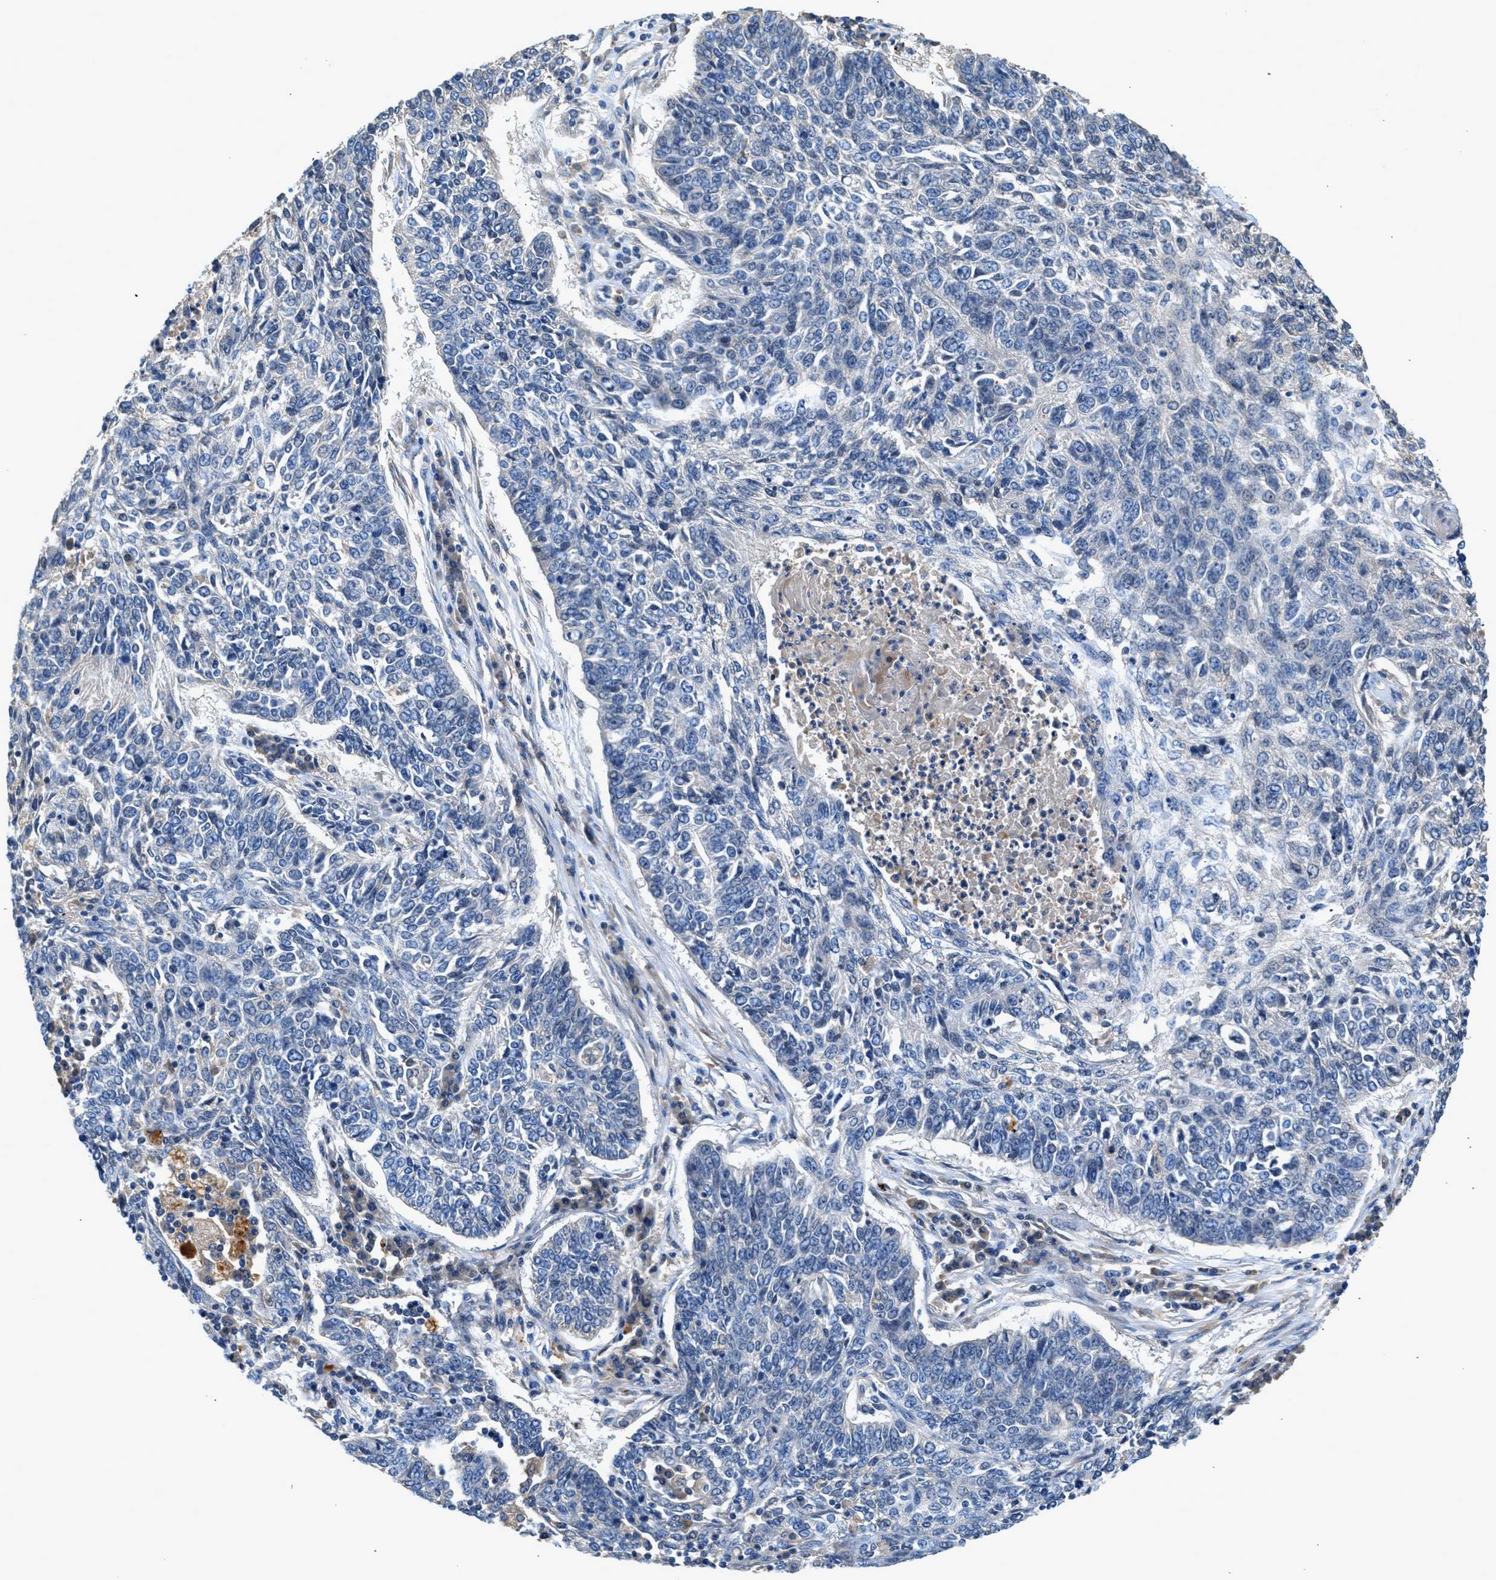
{"staining": {"intensity": "negative", "quantity": "none", "location": "none"}, "tissue": "lung cancer", "cell_type": "Tumor cells", "image_type": "cancer", "snomed": [{"axis": "morphology", "description": "Normal tissue, NOS"}, {"axis": "morphology", "description": "Squamous cell carcinoma, NOS"}, {"axis": "topography", "description": "Cartilage tissue"}, {"axis": "topography", "description": "Bronchus"}, {"axis": "topography", "description": "Lung"}], "caption": "Immunohistochemistry photomicrograph of human lung cancer stained for a protein (brown), which displays no expression in tumor cells.", "gene": "RWDD2B", "patient": {"sex": "female", "age": 49}}